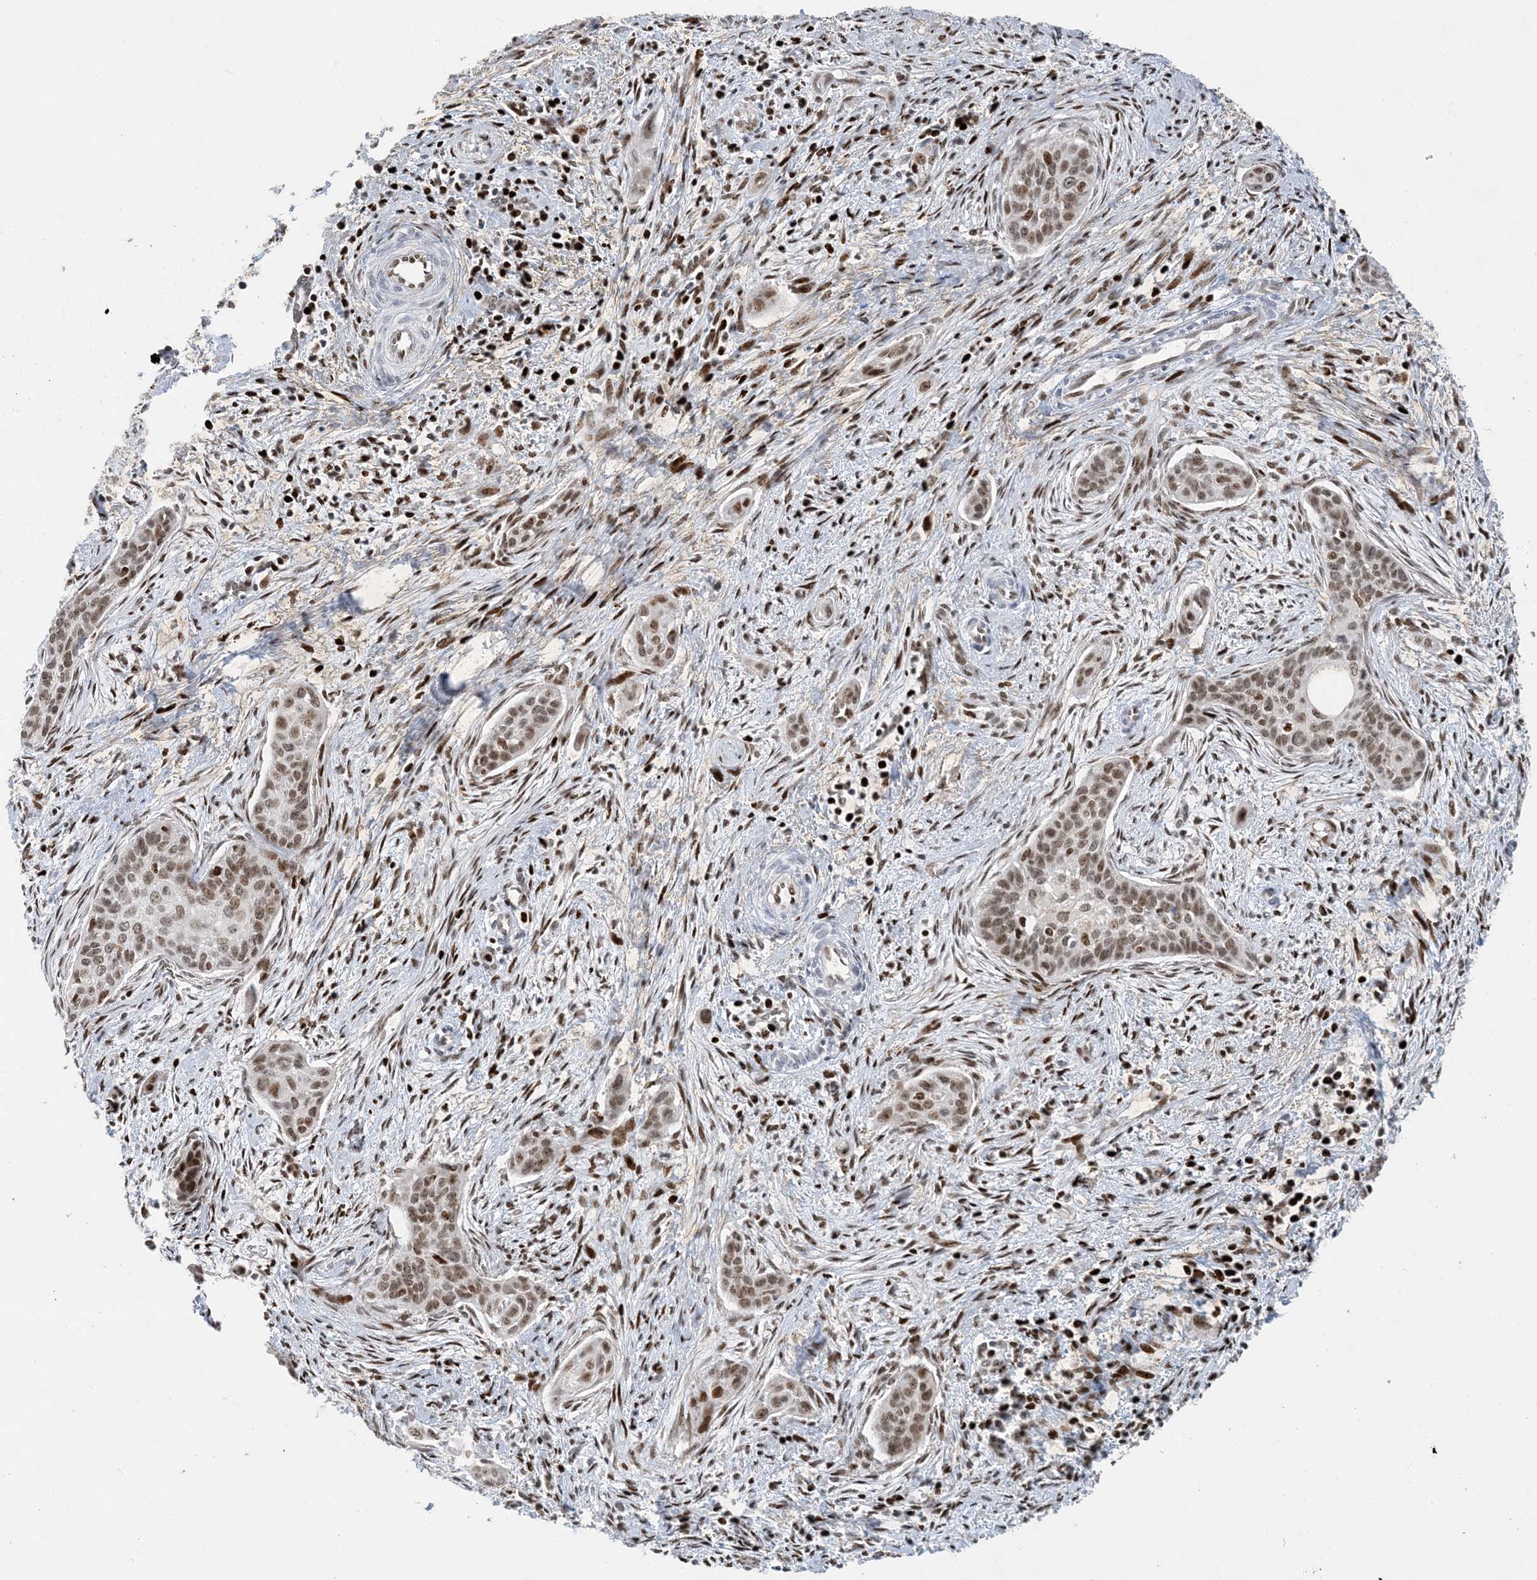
{"staining": {"intensity": "moderate", "quantity": ">75%", "location": "nuclear"}, "tissue": "cervical cancer", "cell_type": "Tumor cells", "image_type": "cancer", "snomed": [{"axis": "morphology", "description": "Squamous cell carcinoma, NOS"}, {"axis": "topography", "description": "Cervix"}], "caption": "This micrograph displays immunohistochemistry staining of cervical cancer, with medium moderate nuclear positivity in about >75% of tumor cells.", "gene": "SLC25A53", "patient": {"sex": "female", "age": 33}}